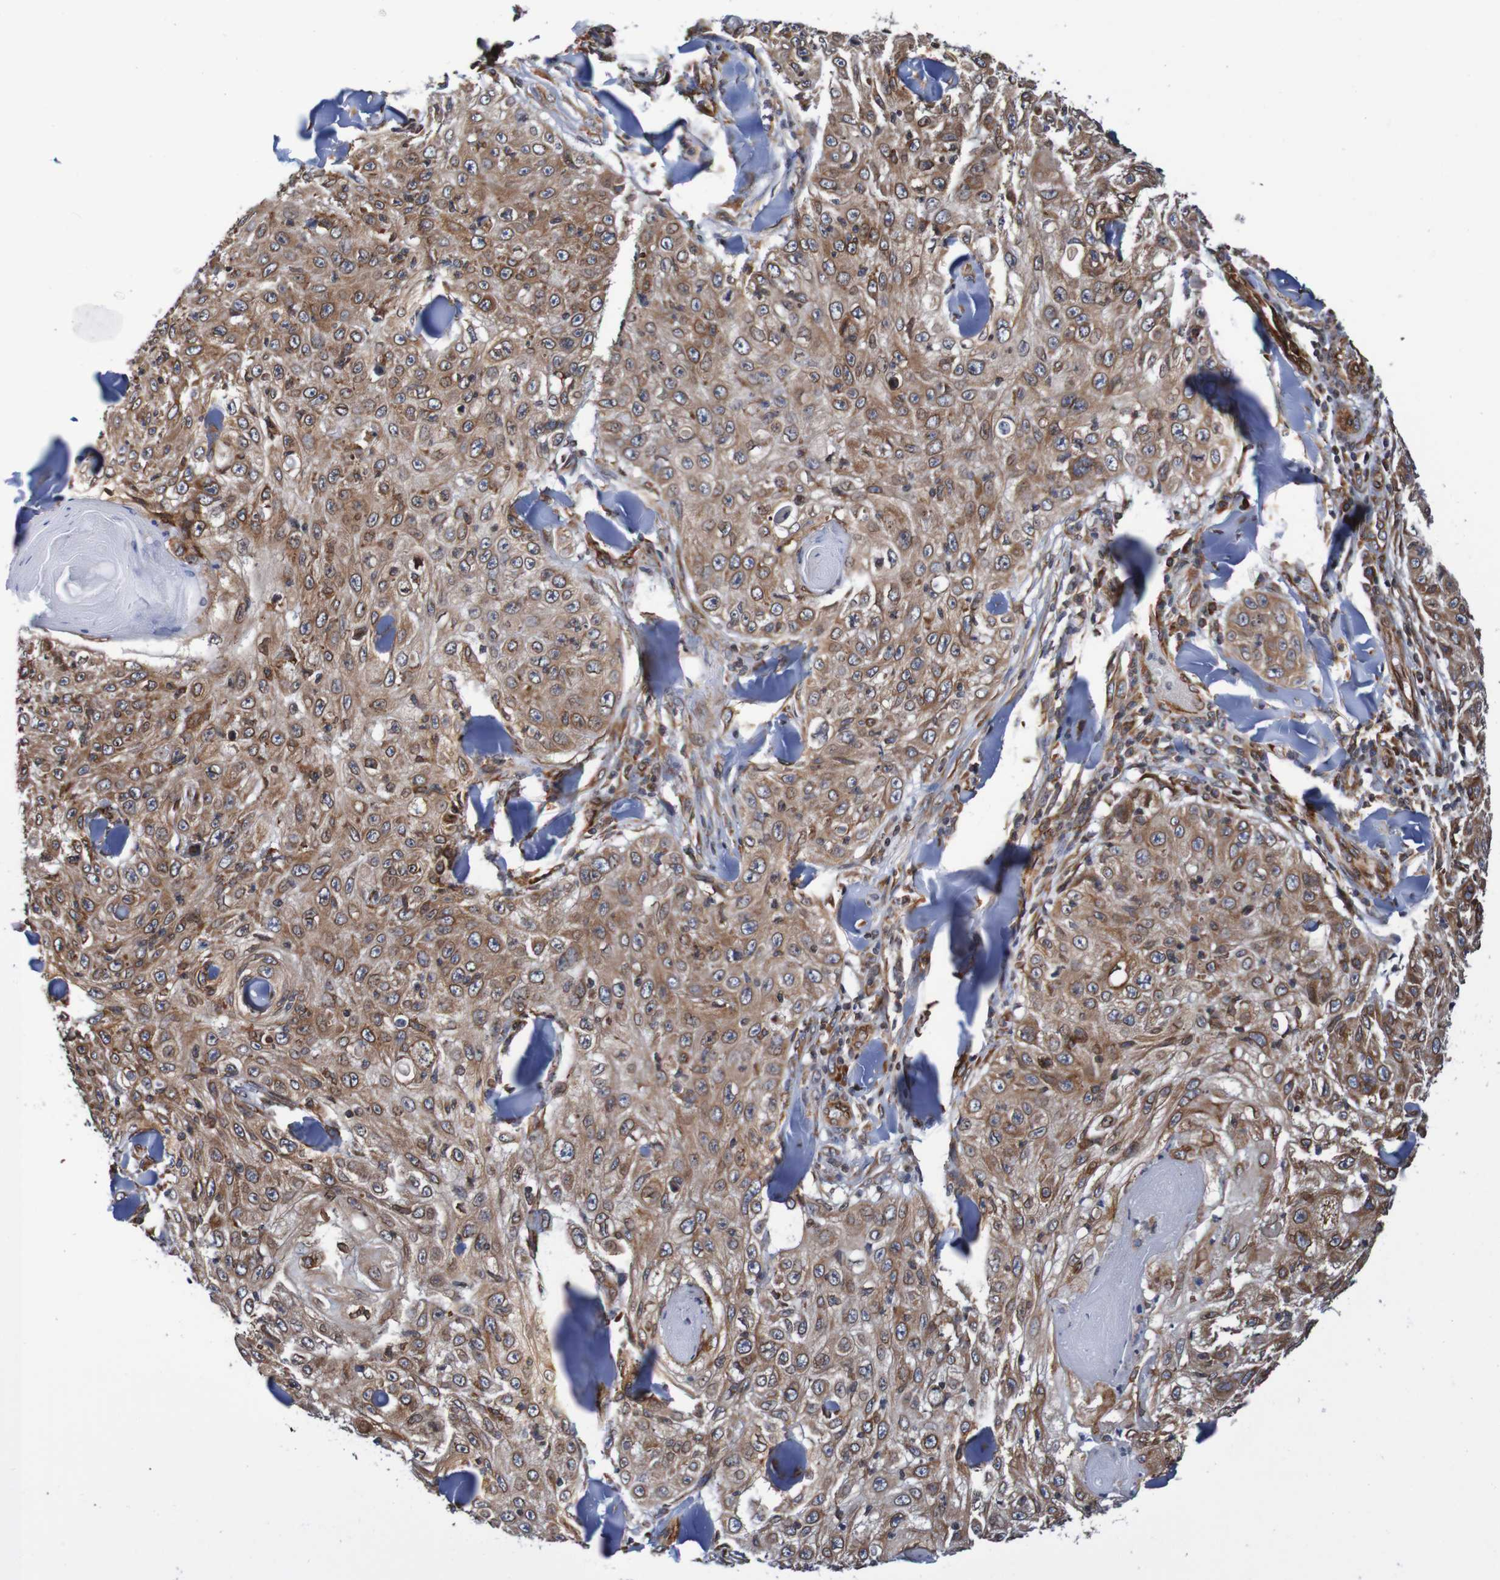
{"staining": {"intensity": "moderate", "quantity": ">75%", "location": "cytoplasmic/membranous,nuclear"}, "tissue": "skin cancer", "cell_type": "Tumor cells", "image_type": "cancer", "snomed": [{"axis": "morphology", "description": "Squamous cell carcinoma, NOS"}, {"axis": "topography", "description": "Skin"}], "caption": "This is an image of immunohistochemistry staining of skin squamous cell carcinoma, which shows moderate positivity in the cytoplasmic/membranous and nuclear of tumor cells.", "gene": "TMEM109", "patient": {"sex": "male", "age": 86}}